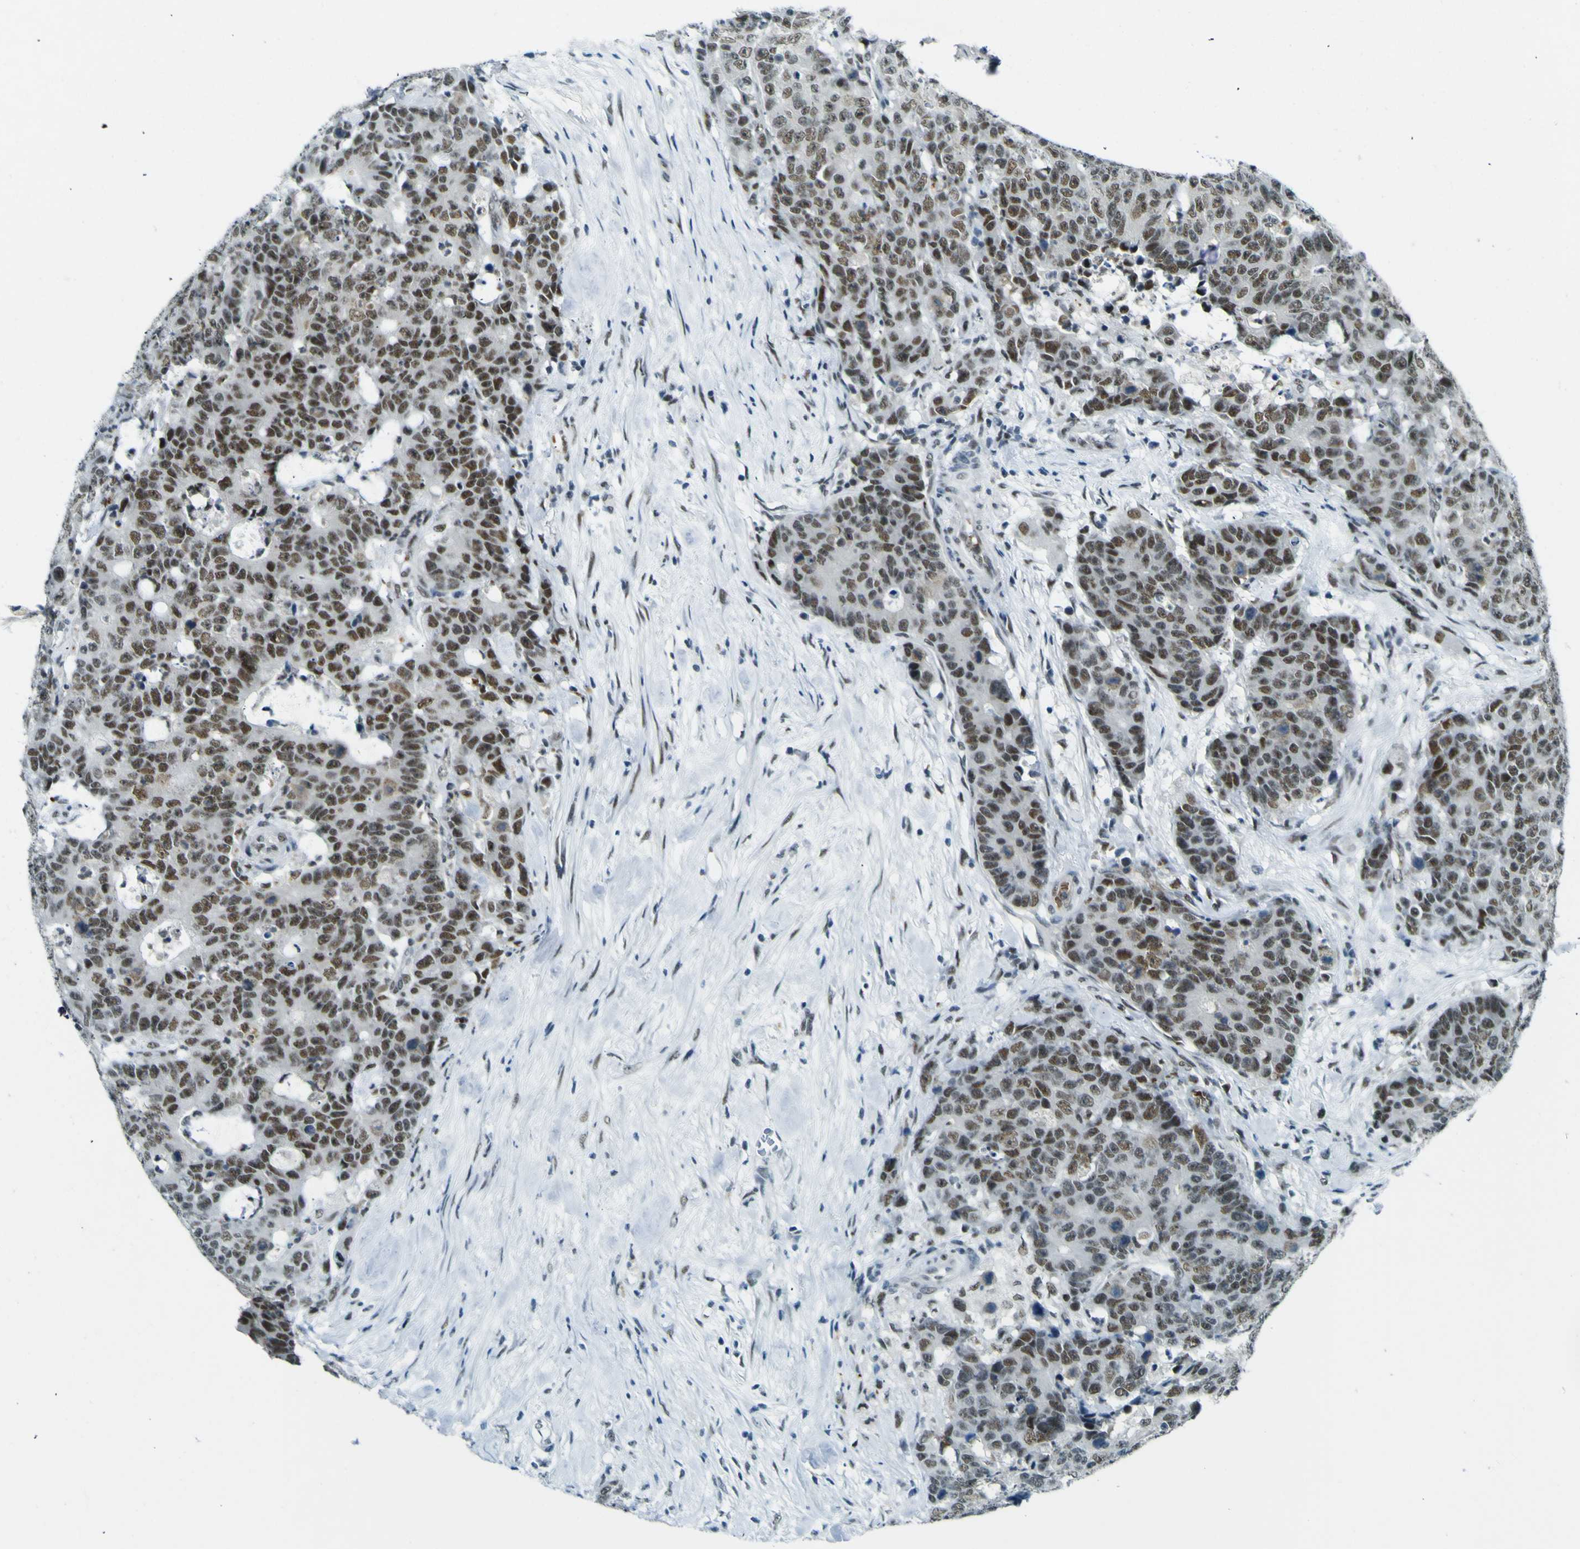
{"staining": {"intensity": "moderate", "quantity": ">75%", "location": "nuclear"}, "tissue": "colorectal cancer", "cell_type": "Tumor cells", "image_type": "cancer", "snomed": [{"axis": "morphology", "description": "Adenocarcinoma, NOS"}, {"axis": "topography", "description": "Colon"}], "caption": "Protein analysis of adenocarcinoma (colorectal) tissue demonstrates moderate nuclear expression in approximately >75% of tumor cells.", "gene": "CEBPG", "patient": {"sex": "female", "age": 86}}